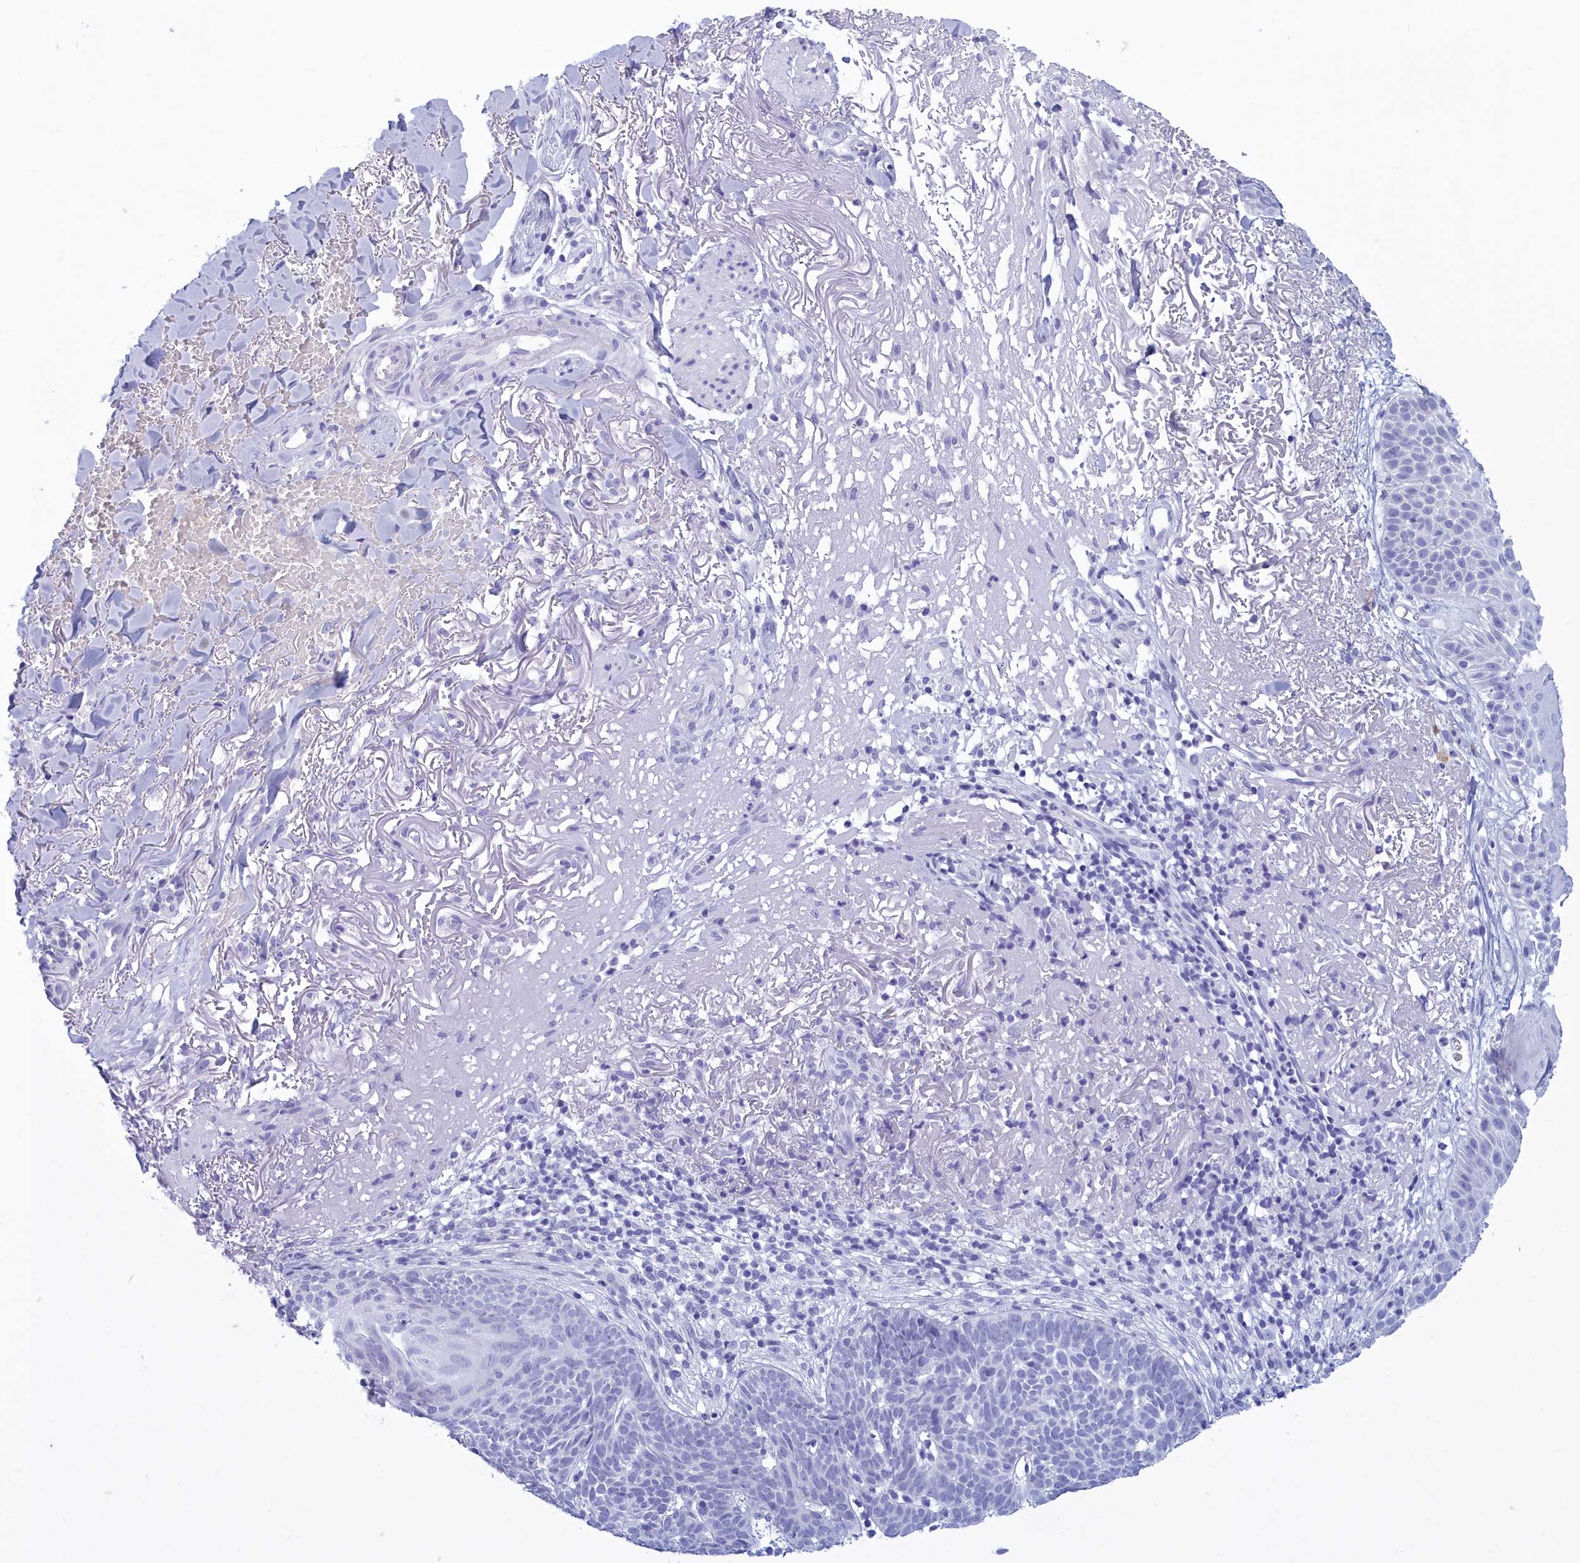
{"staining": {"intensity": "negative", "quantity": "none", "location": "none"}, "tissue": "skin cancer", "cell_type": "Tumor cells", "image_type": "cancer", "snomed": [{"axis": "morphology", "description": "Basal cell carcinoma"}, {"axis": "topography", "description": "Skin"}], "caption": "IHC photomicrograph of neoplastic tissue: basal cell carcinoma (skin) stained with DAB exhibits no significant protein positivity in tumor cells.", "gene": "TMEM97", "patient": {"sex": "female", "age": 78}}